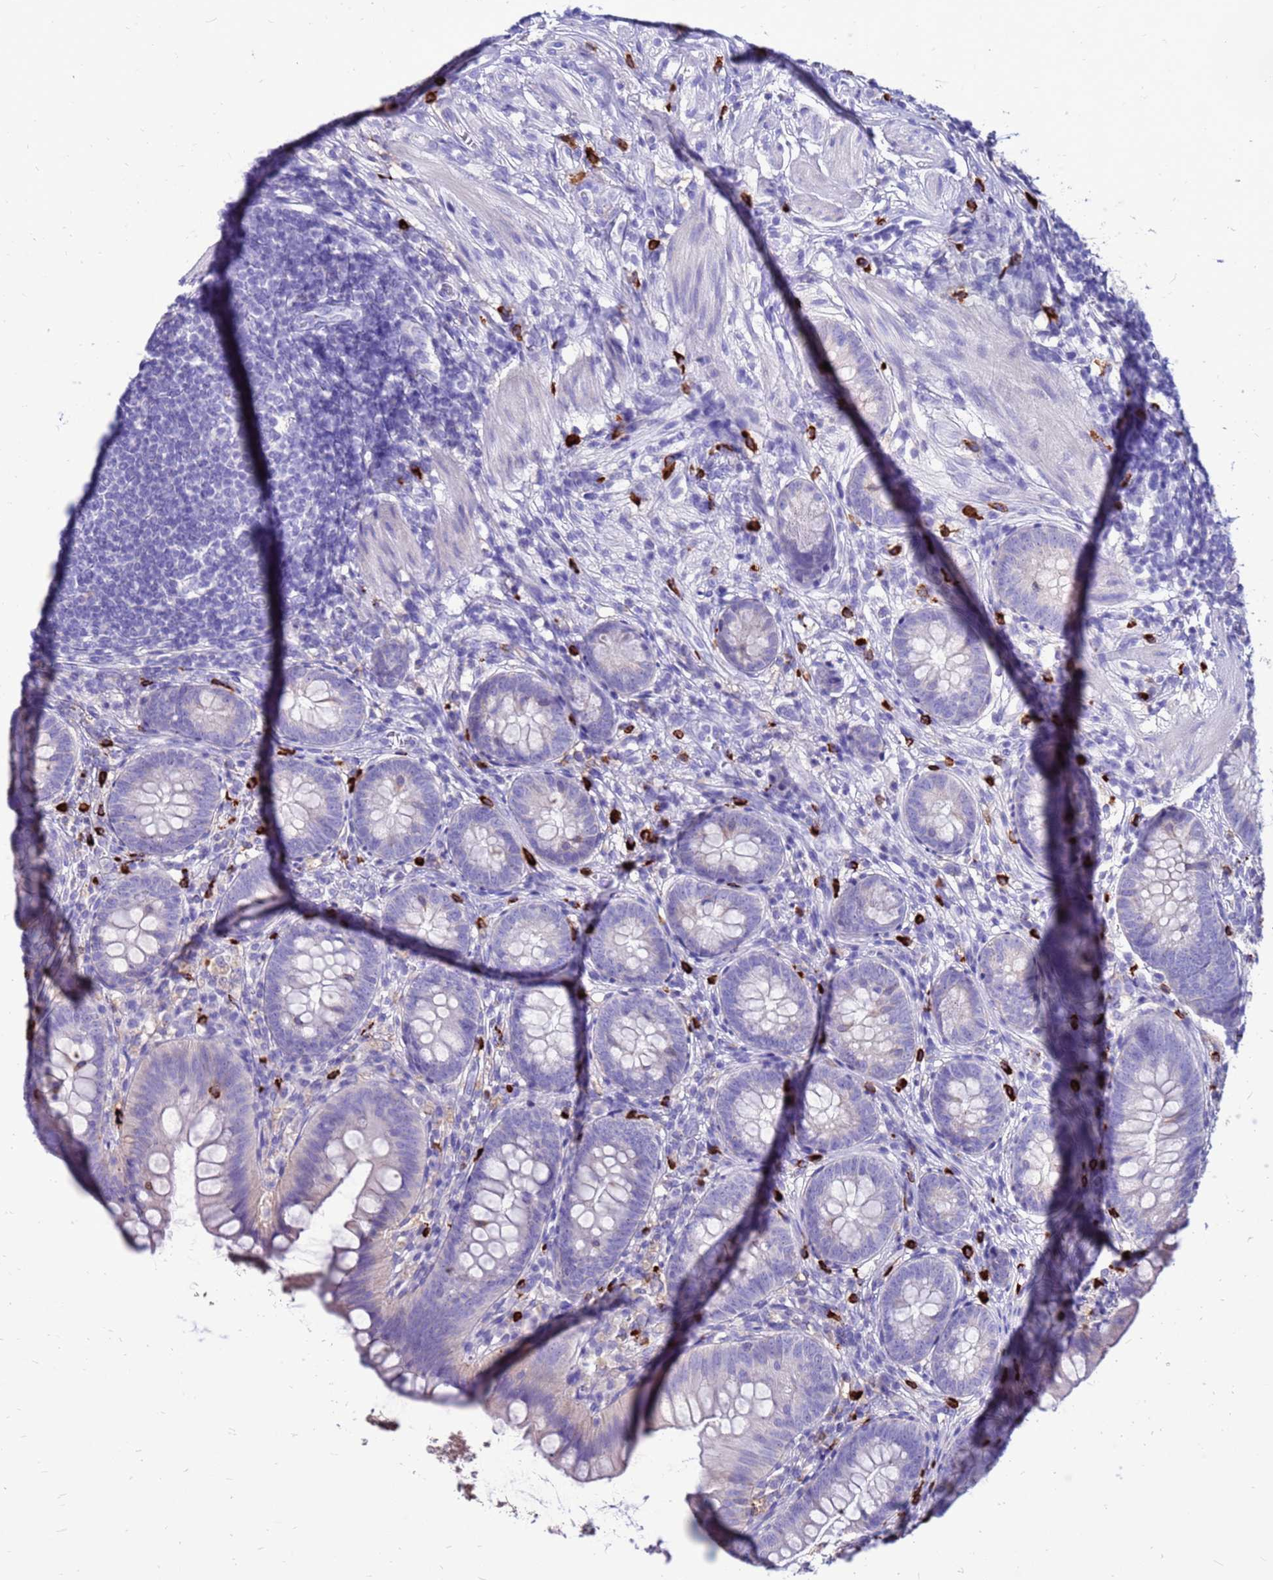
{"staining": {"intensity": "negative", "quantity": "none", "location": "none"}, "tissue": "appendix", "cell_type": "Glandular cells", "image_type": "normal", "snomed": [{"axis": "morphology", "description": "Normal tissue, NOS"}, {"axis": "topography", "description": "Appendix"}], "caption": "Immunohistochemistry (IHC) photomicrograph of normal appendix: human appendix stained with DAB shows no significant protein staining in glandular cells.", "gene": "PDE10A", "patient": {"sex": "female", "age": 62}}